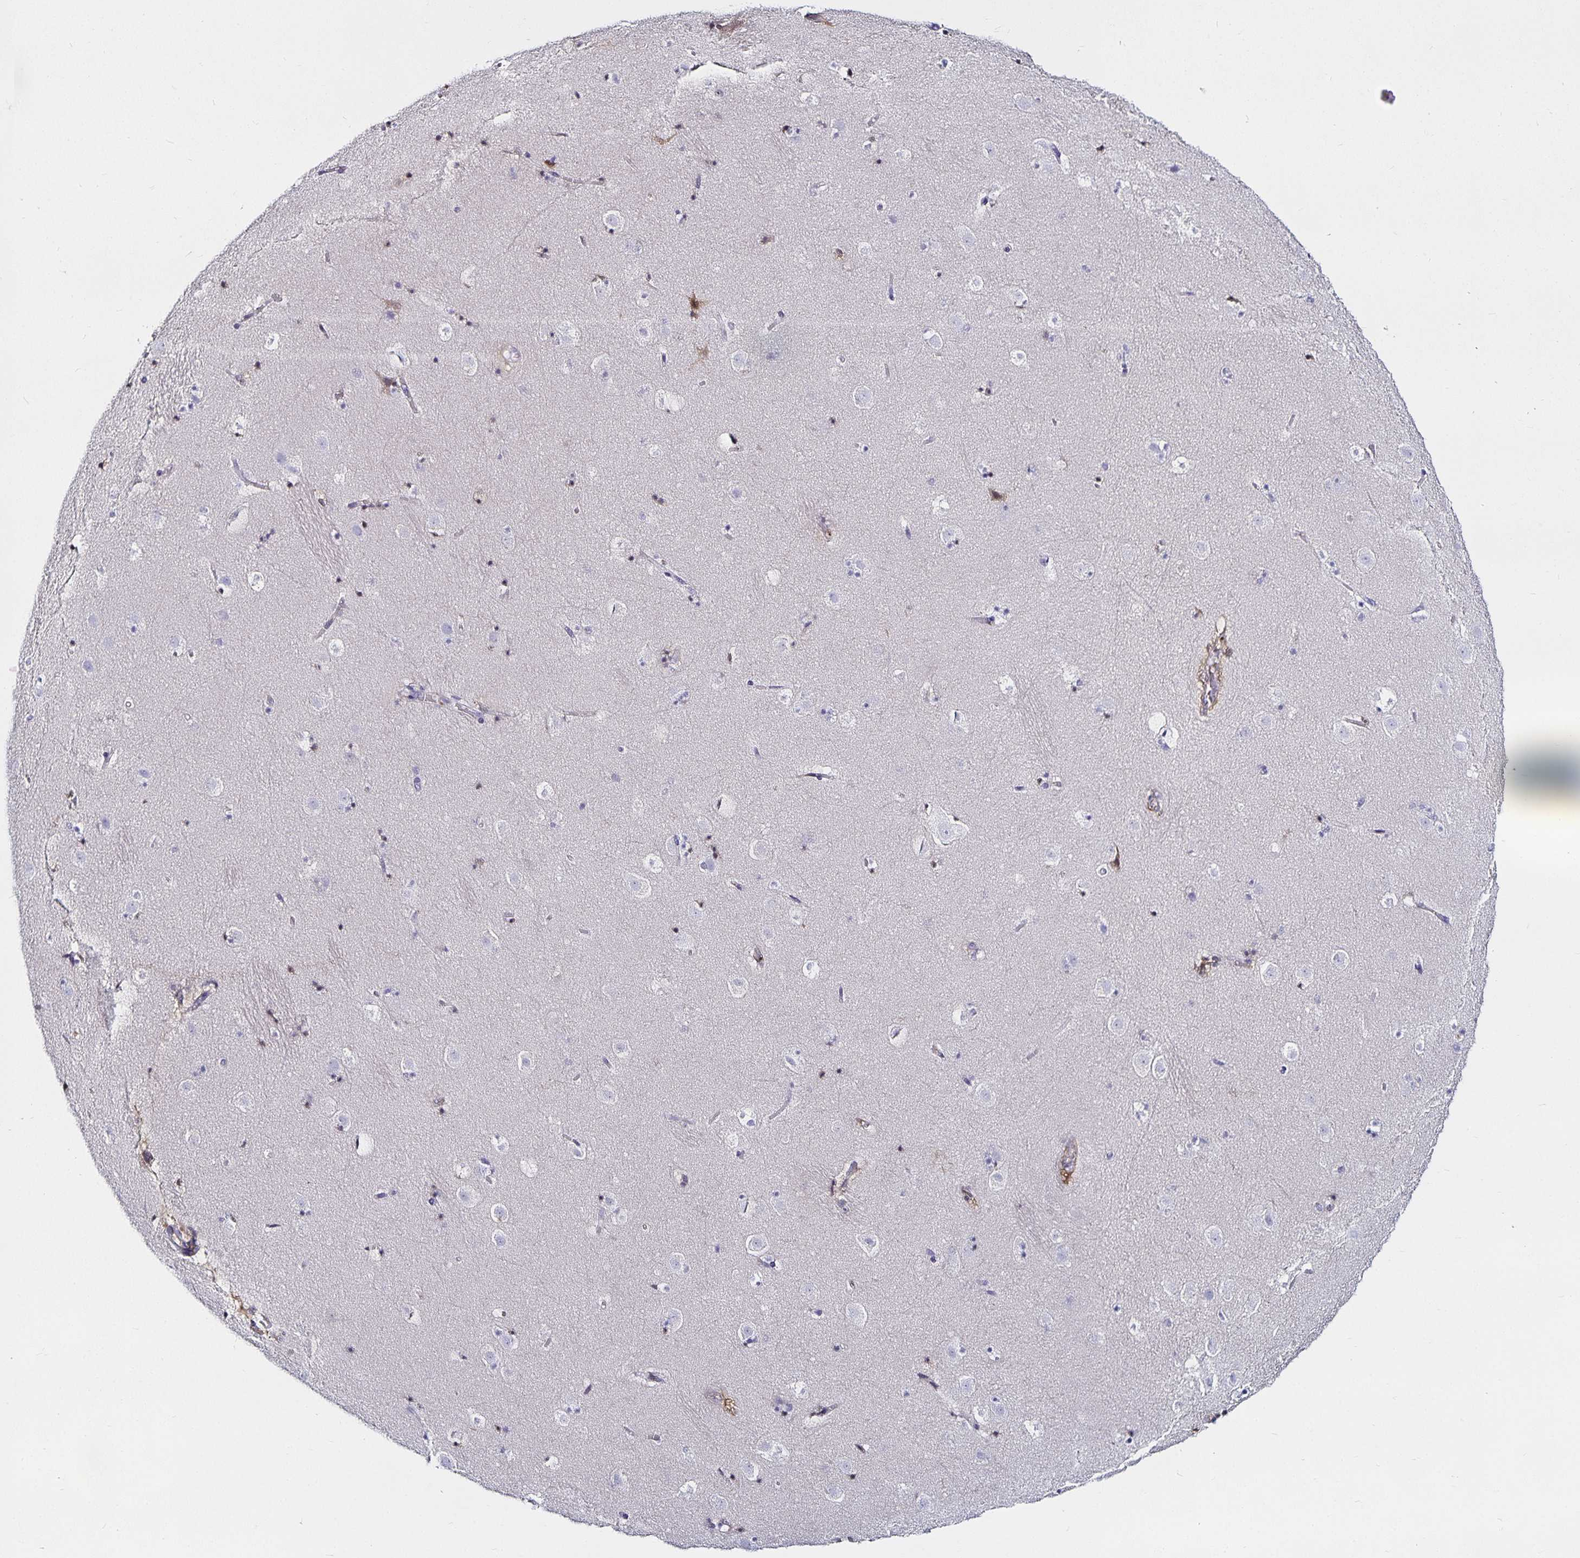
{"staining": {"intensity": "negative", "quantity": "none", "location": "none"}, "tissue": "caudate", "cell_type": "Glial cells", "image_type": "normal", "snomed": [{"axis": "morphology", "description": "Normal tissue, NOS"}, {"axis": "topography", "description": "Lateral ventricle wall"}], "caption": "IHC of unremarkable human caudate reveals no positivity in glial cells.", "gene": "TTR", "patient": {"sex": "male", "age": 37}}